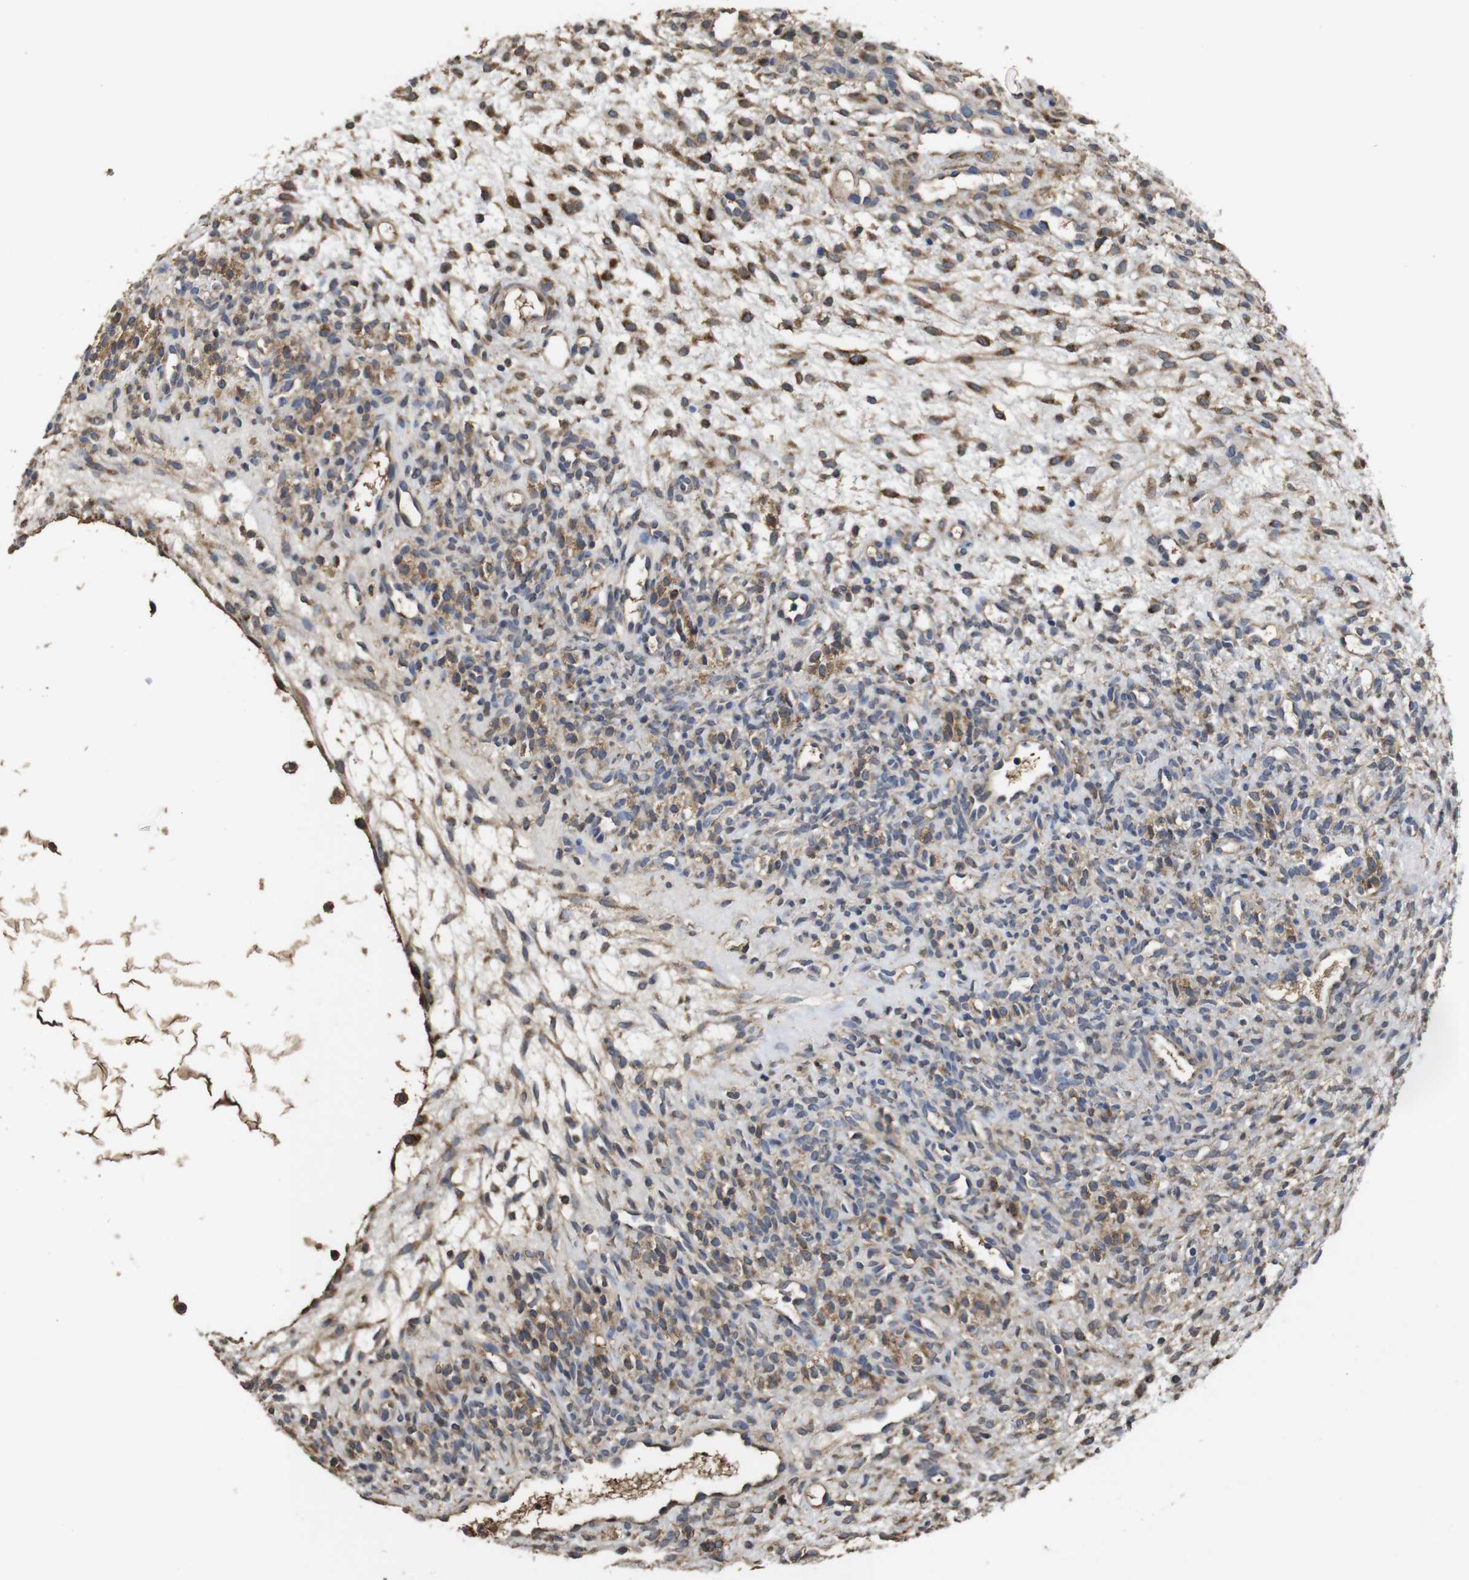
{"staining": {"intensity": "strong", "quantity": "<25%", "location": "cytoplasmic/membranous"}, "tissue": "ovary", "cell_type": "Ovarian stroma cells", "image_type": "normal", "snomed": [{"axis": "morphology", "description": "Normal tissue, NOS"}, {"axis": "morphology", "description": "Cyst, NOS"}, {"axis": "topography", "description": "Ovary"}], "caption": "Protein staining demonstrates strong cytoplasmic/membranous staining in about <25% of ovarian stroma cells in unremarkable ovary. The staining was performed using DAB (3,3'-diaminobenzidine) to visualize the protein expression in brown, while the nuclei were stained in blue with hematoxylin (Magnification: 20x).", "gene": "ARHGAP24", "patient": {"sex": "female", "age": 18}}